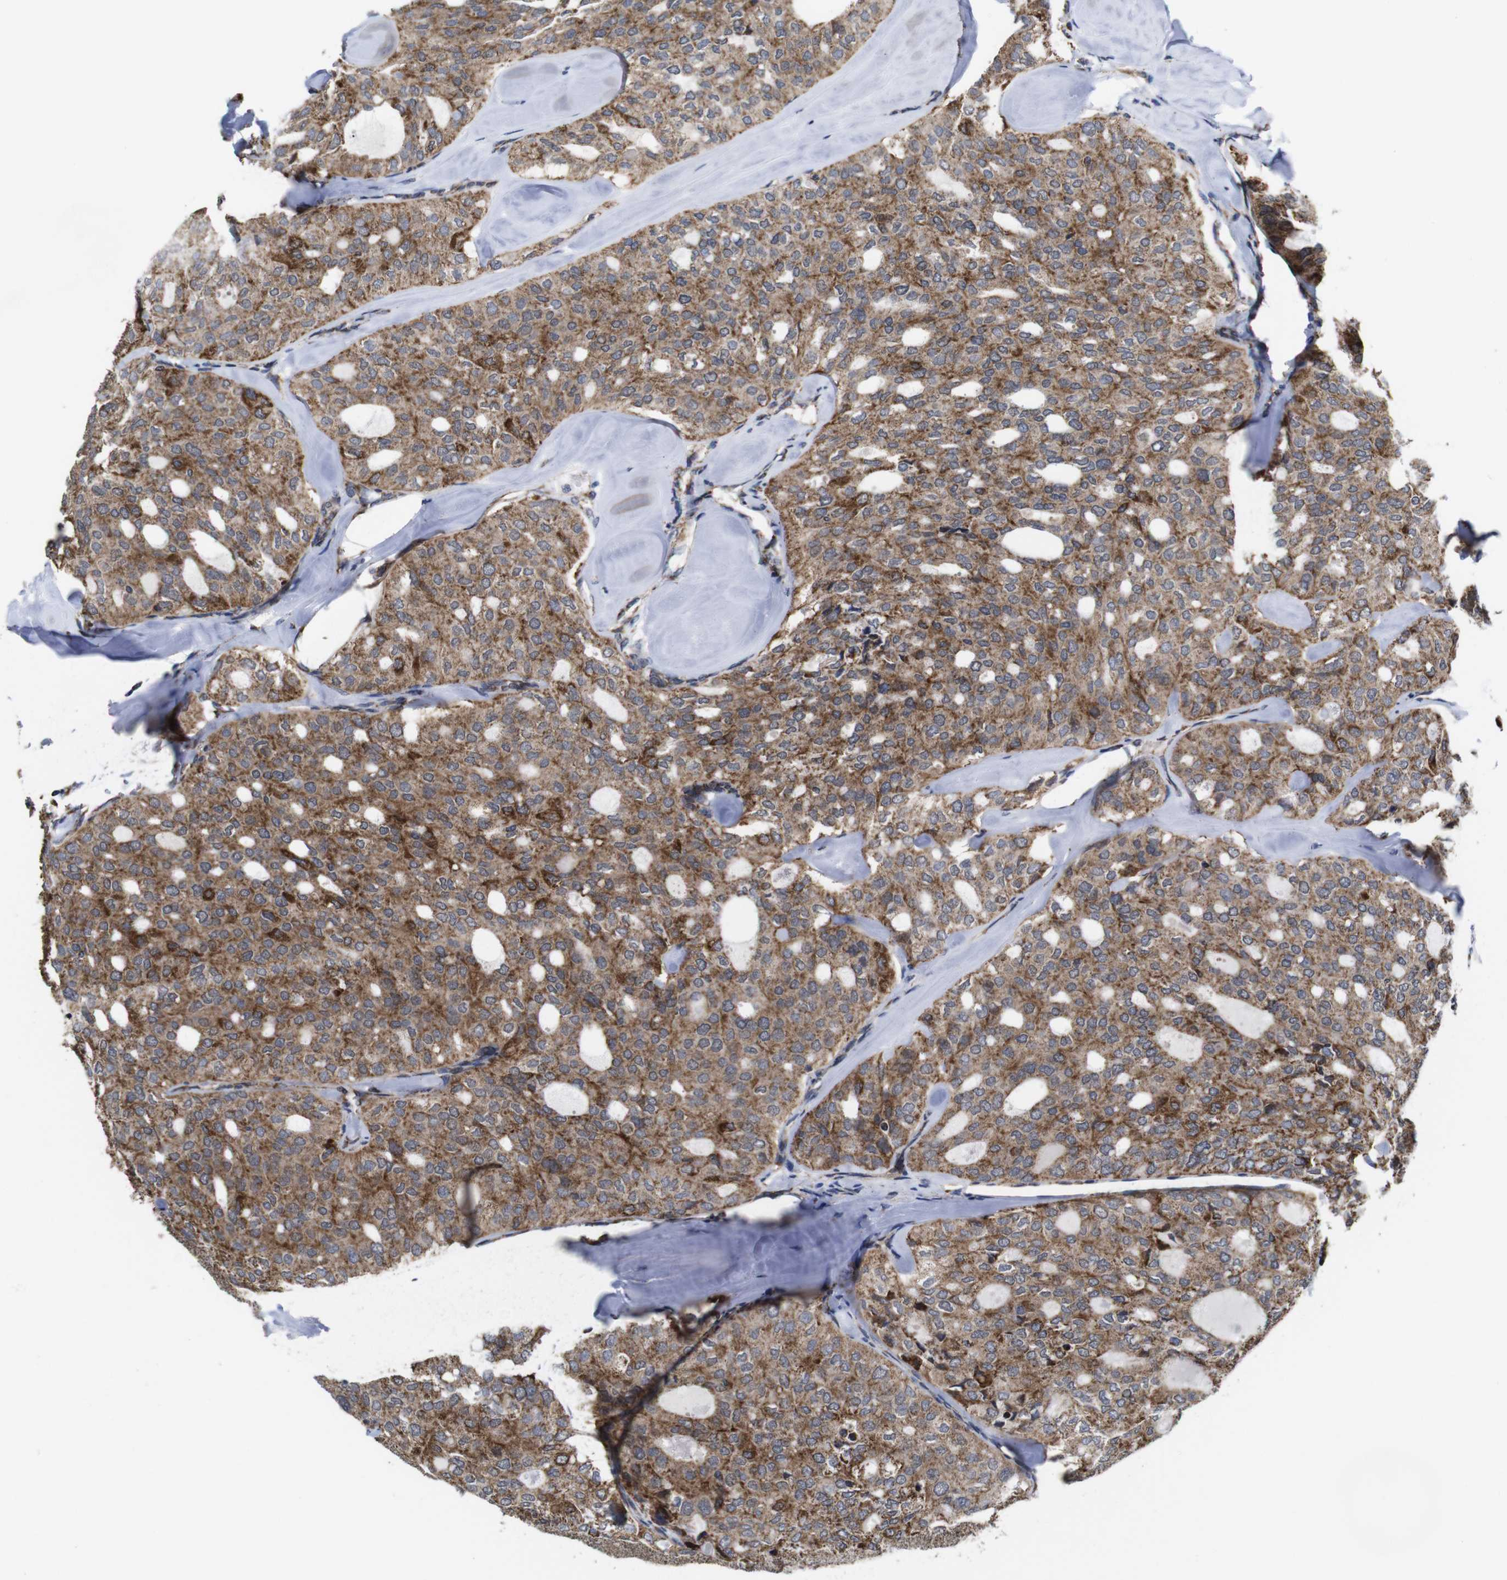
{"staining": {"intensity": "moderate", "quantity": ">75%", "location": "cytoplasmic/membranous"}, "tissue": "thyroid cancer", "cell_type": "Tumor cells", "image_type": "cancer", "snomed": [{"axis": "morphology", "description": "Follicular adenoma carcinoma, NOS"}, {"axis": "topography", "description": "Thyroid gland"}], "caption": "Thyroid cancer (follicular adenoma carcinoma) stained with a brown dye displays moderate cytoplasmic/membranous positive expression in about >75% of tumor cells.", "gene": "C17orf80", "patient": {"sex": "male", "age": 75}}